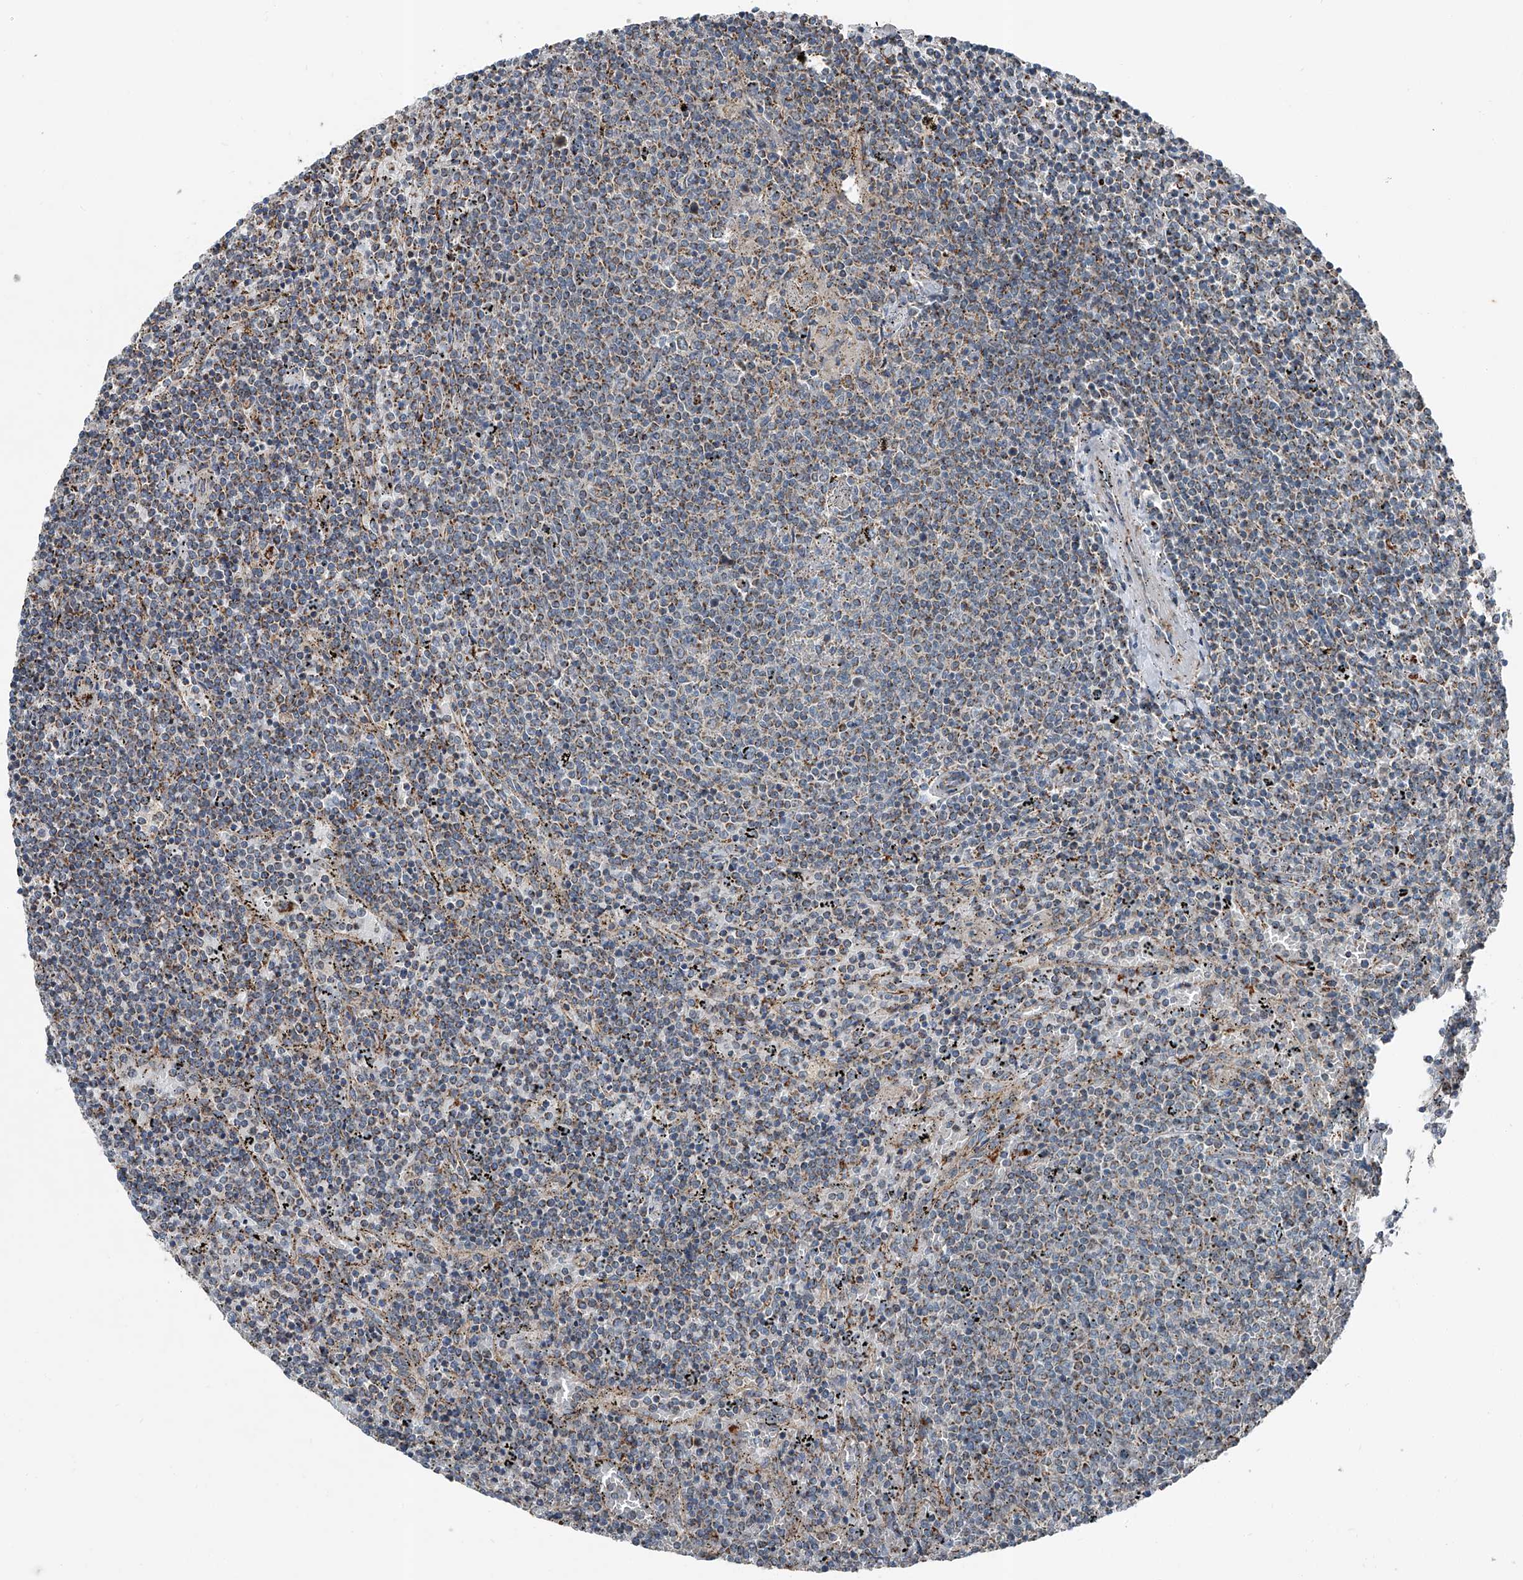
{"staining": {"intensity": "moderate", "quantity": "<25%", "location": "cytoplasmic/membranous"}, "tissue": "lymphoma", "cell_type": "Tumor cells", "image_type": "cancer", "snomed": [{"axis": "morphology", "description": "Malignant lymphoma, non-Hodgkin's type, Low grade"}, {"axis": "topography", "description": "Spleen"}], "caption": "IHC of human lymphoma exhibits low levels of moderate cytoplasmic/membranous positivity in about <25% of tumor cells.", "gene": "CHRNA7", "patient": {"sex": "female", "age": 50}}